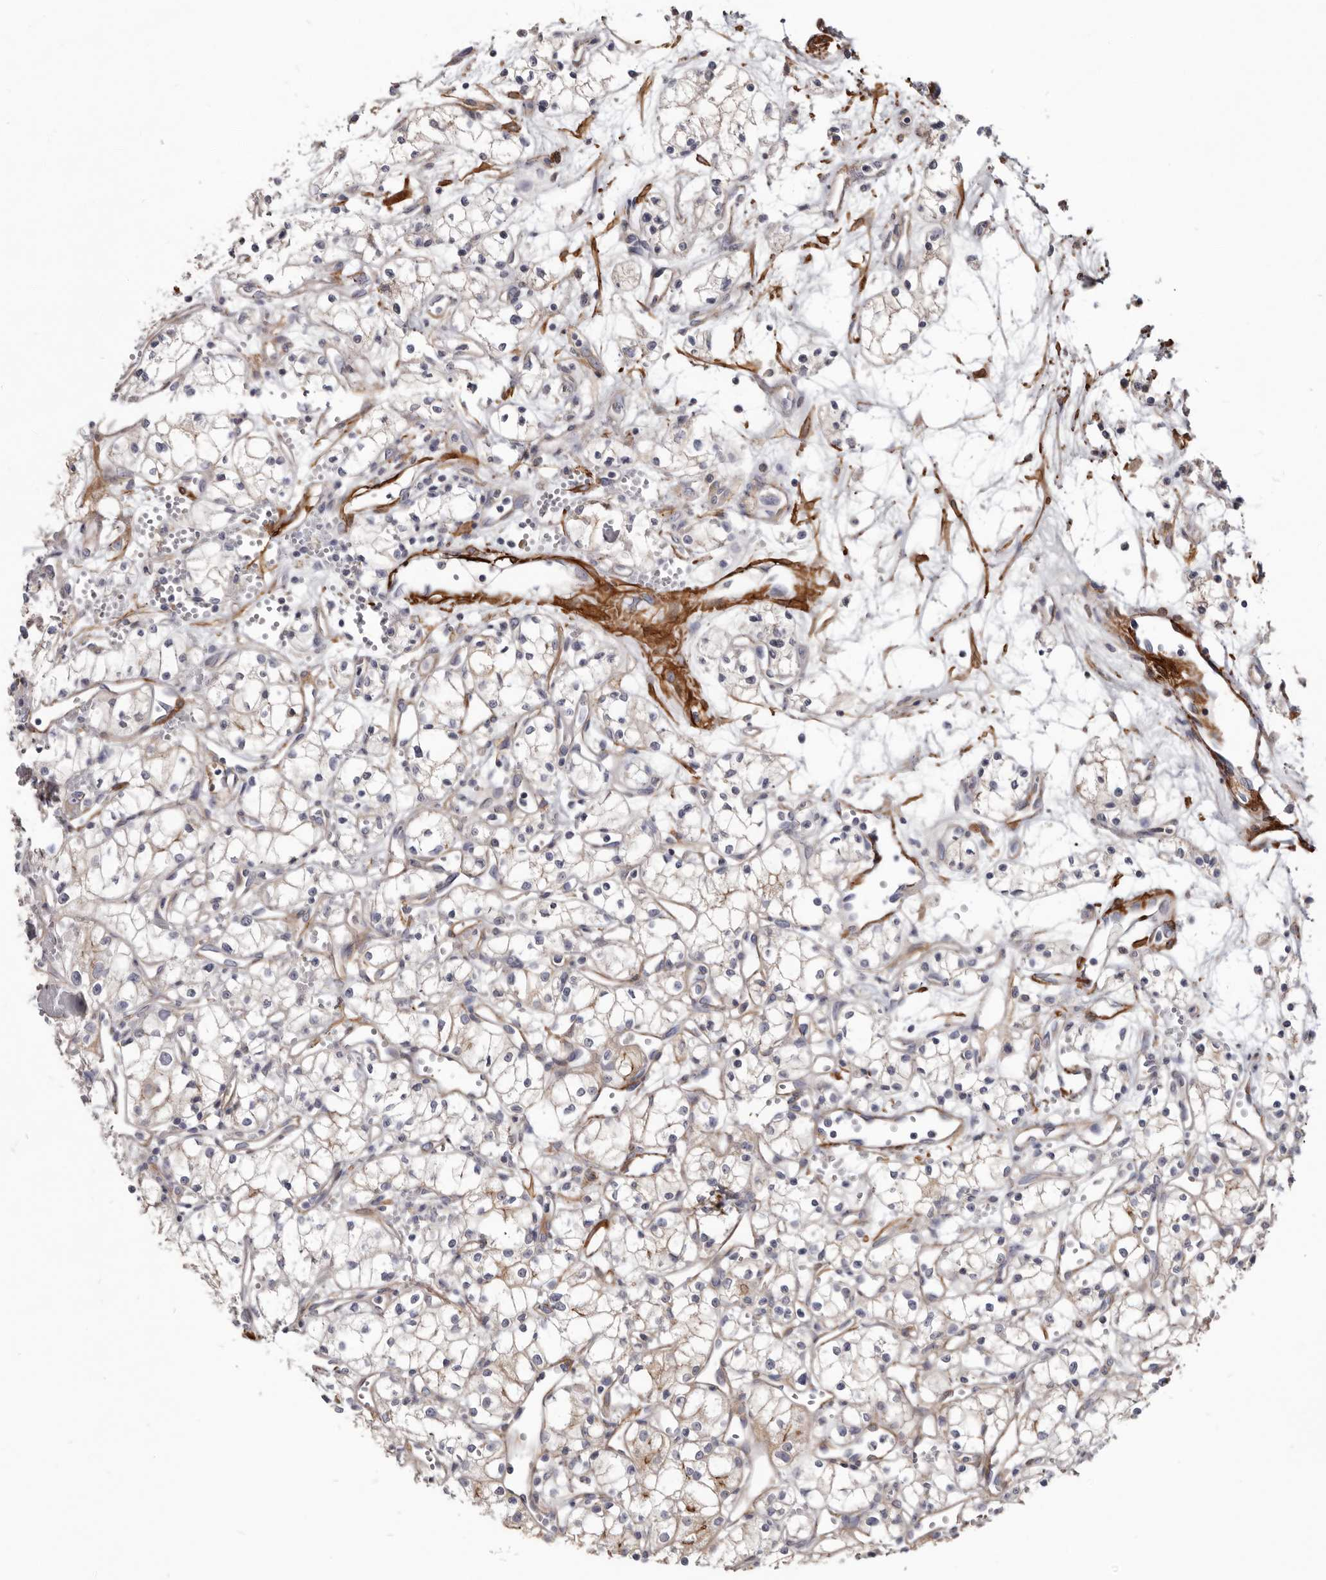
{"staining": {"intensity": "weak", "quantity": "25%-75%", "location": "cytoplasmic/membranous"}, "tissue": "renal cancer", "cell_type": "Tumor cells", "image_type": "cancer", "snomed": [{"axis": "morphology", "description": "Adenocarcinoma, NOS"}, {"axis": "topography", "description": "Kidney"}], "caption": "Renal cancer (adenocarcinoma) stained with a brown dye demonstrates weak cytoplasmic/membranous positive positivity in approximately 25%-75% of tumor cells.", "gene": "CGN", "patient": {"sex": "male", "age": 59}}